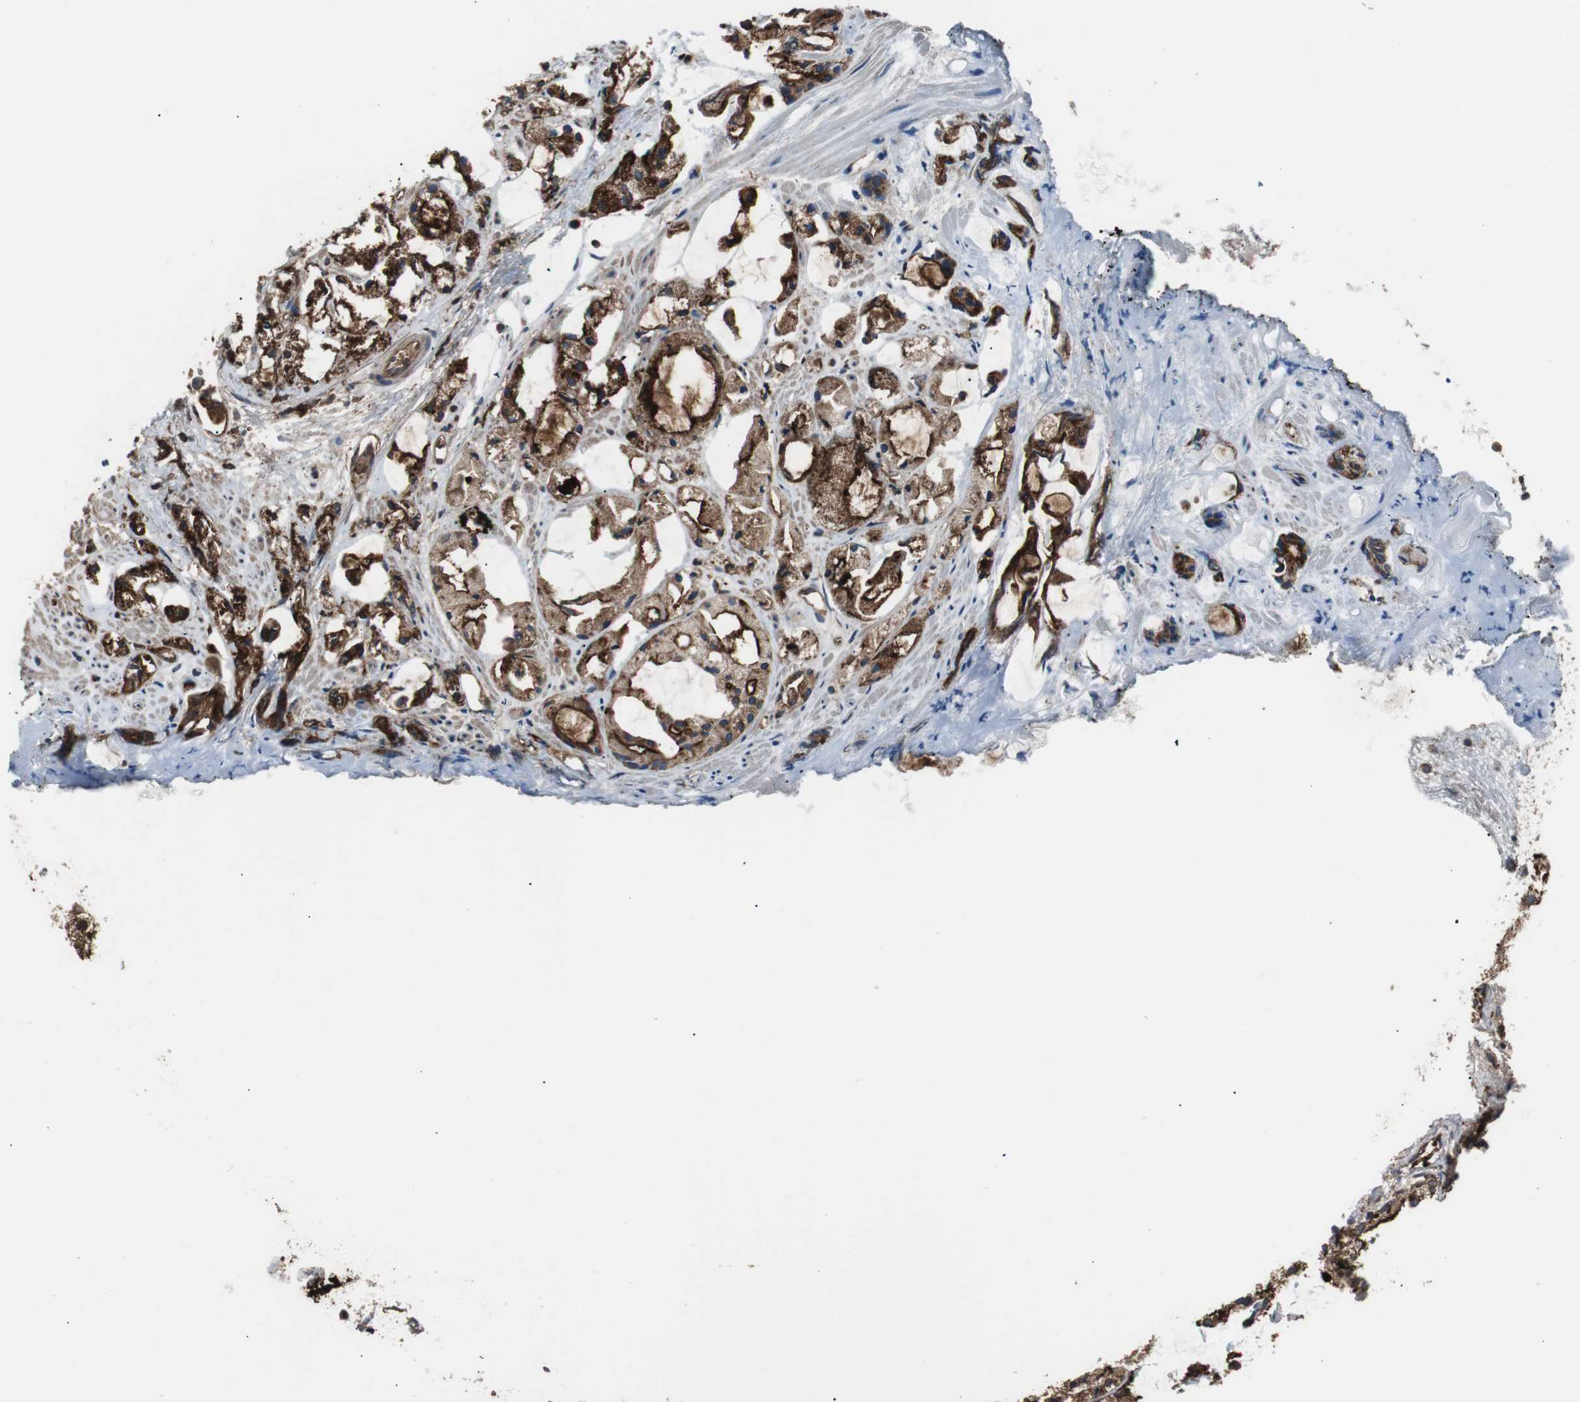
{"staining": {"intensity": "strong", "quantity": ">75%", "location": "cytoplasmic/membranous"}, "tissue": "prostate cancer", "cell_type": "Tumor cells", "image_type": "cancer", "snomed": [{"axis": "morphology", "description": "Adenocarcinoma, High grade"}, {"axis": "topography", "description": "Prostate"}], "caption": "High-magnification brightfield microscopy of prostate high-grade adenocarcinoma stained with DAB (brown) and counterstained with hematoxylin (blue). tumor cells exhibit strong cytoplasmic/membranous positivity is present in about>75% of cells.", "gene": "B2M", "patient": {"sex": "male", "age": 85}}